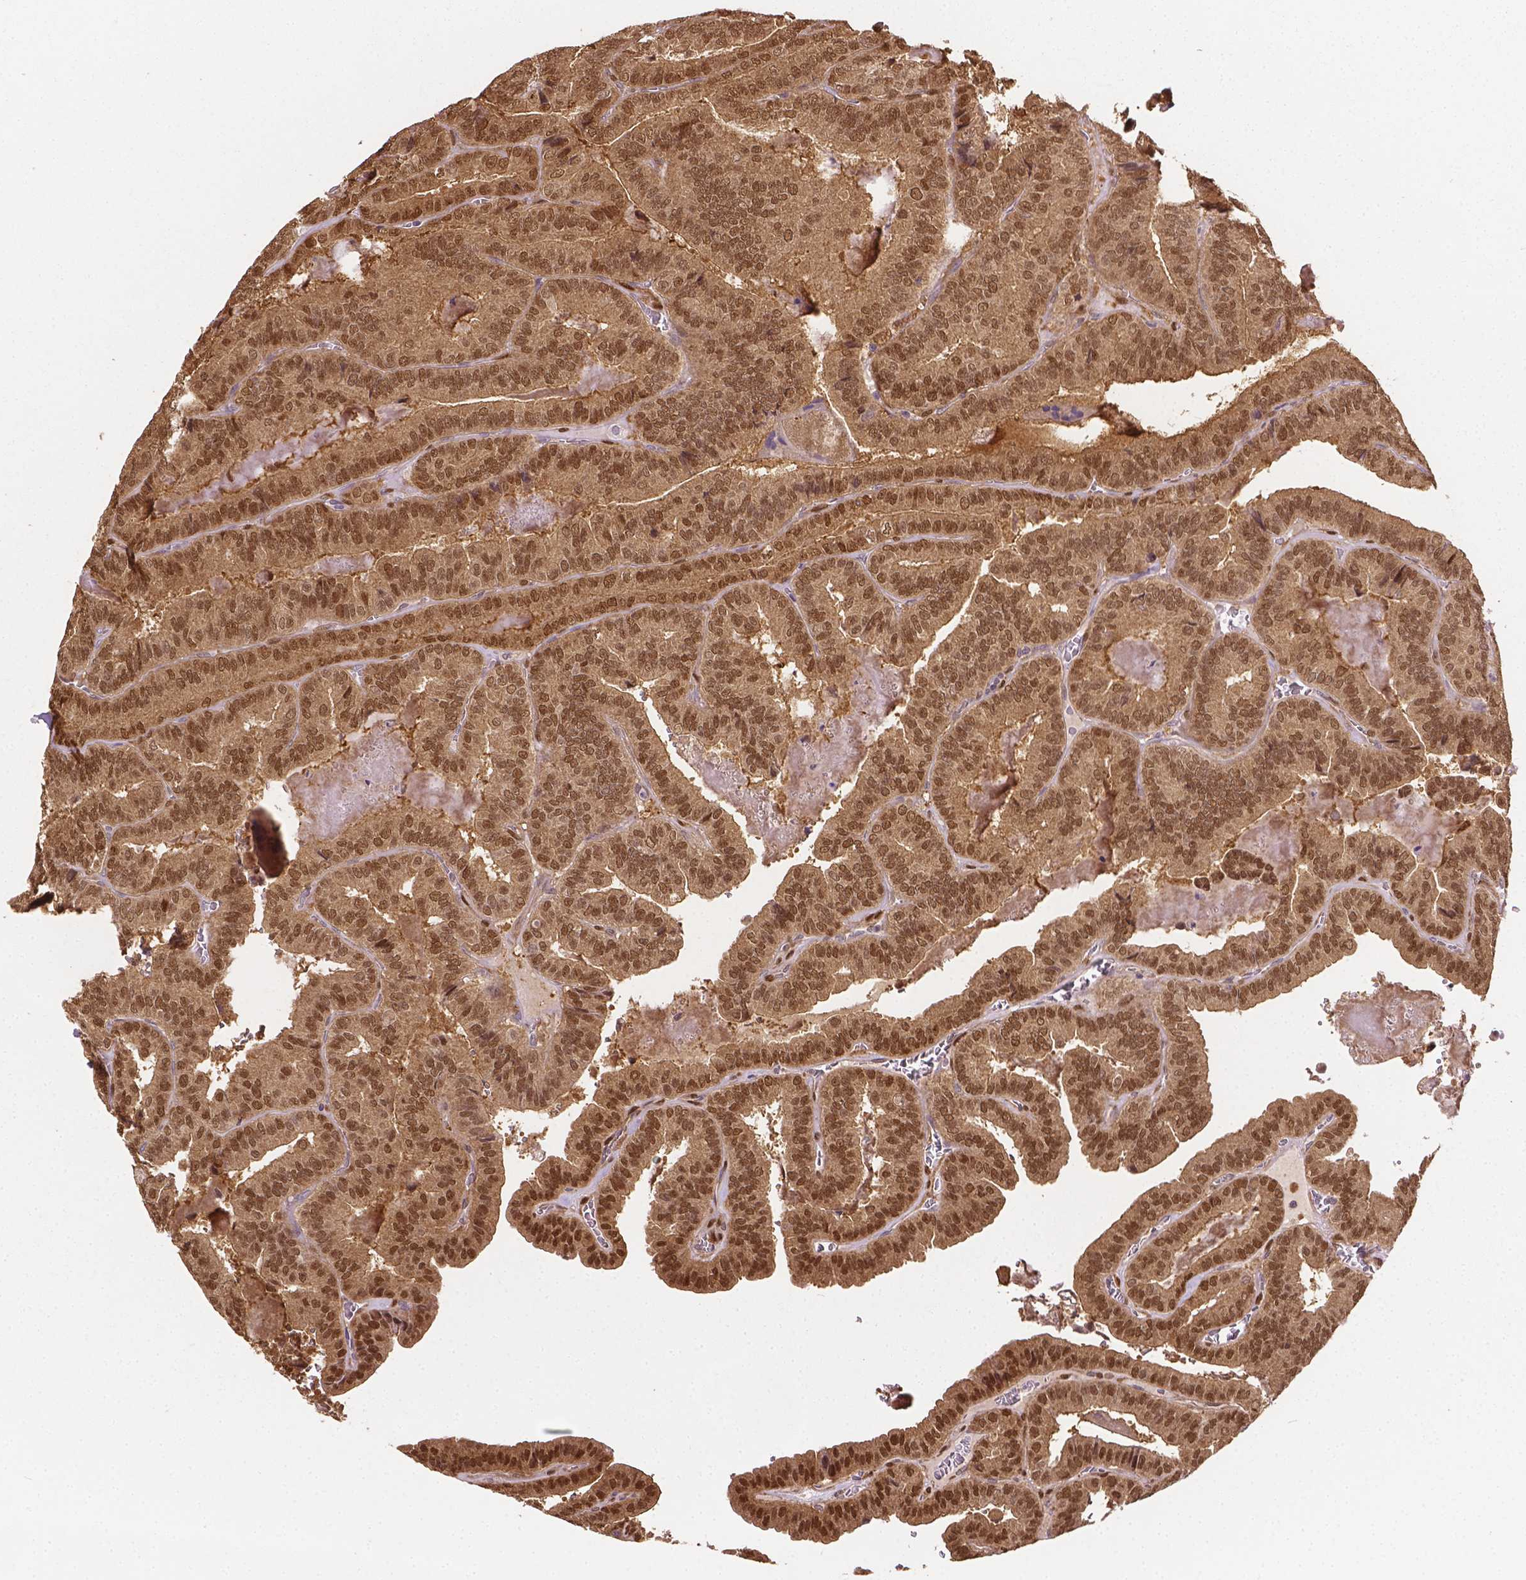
{"staining": {"intensity": "moderate", "quantity": ">75%", "location": "cytoplasmic/membranous,nuclear"}, "tissue": "thyroid cancer", "cell_type": "Tumor cells", "image_type": "cancer", "snomed": [{"axis": "morphology", "description": "Papillary adenocarcinoma, NOS"}, {"axis": "topography", "description": "Thyroid gland"}], "caption": "Immunohistochemistry staining of thyroid cancer, which shows medium levels of moderate cytoplasmic/membranous and nuclear staining in approximately >75% of tumor cells indicating moderate cytoplasmic/membranous and nuclear protein staining. The staining was performed using DAB (brown) for protein detection and nuclei were counterstained in hematoxylin (blue).", "gene": "YAP1", "patient": {"sex": "female", "age": 75}}